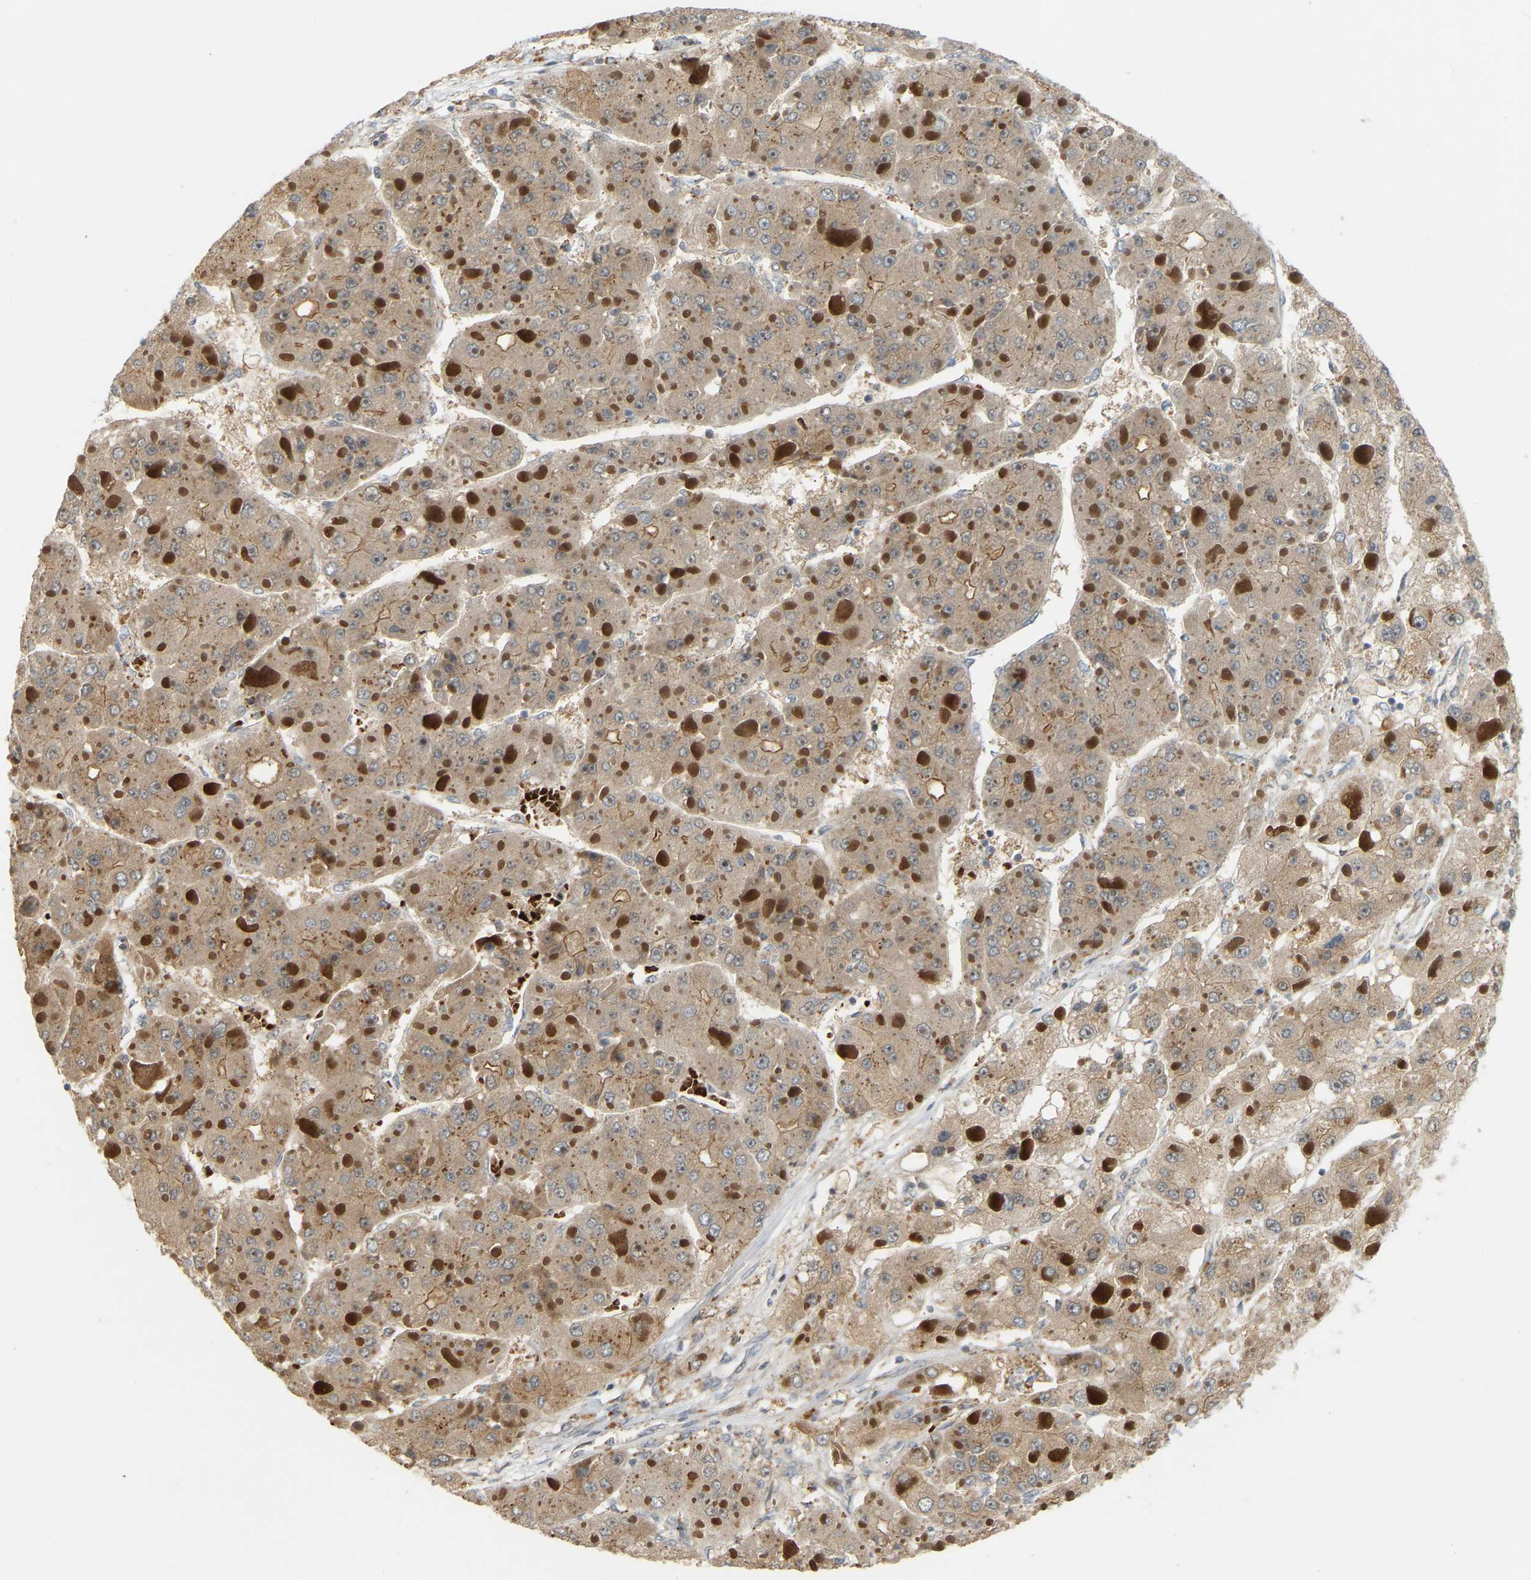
{"staining": {"intensity": "moderate", "quantity": ">75%", "location": "cytoplasmic/membranous"}, "tissue": "liver cancer", "cell_type": "Tumor cells", "image_type": "cancer", "snomed": [{"axis": "morphology", "description": "Carcinoma, Hepatocellular, NOS"}, {"axis": "topography", "description": "Liver"}], "caption": "This micrograph shows hepatocellular carcinoma (liver) stained with immunohistochemistry to label a protein in brown. The cytoplasmic/membranous of tumor cells show moderate positivity for the protein. Nuclei are counter-stained blue.", "gene": "POGLUT2", "patient": {"sex": "female", "age": 73}}